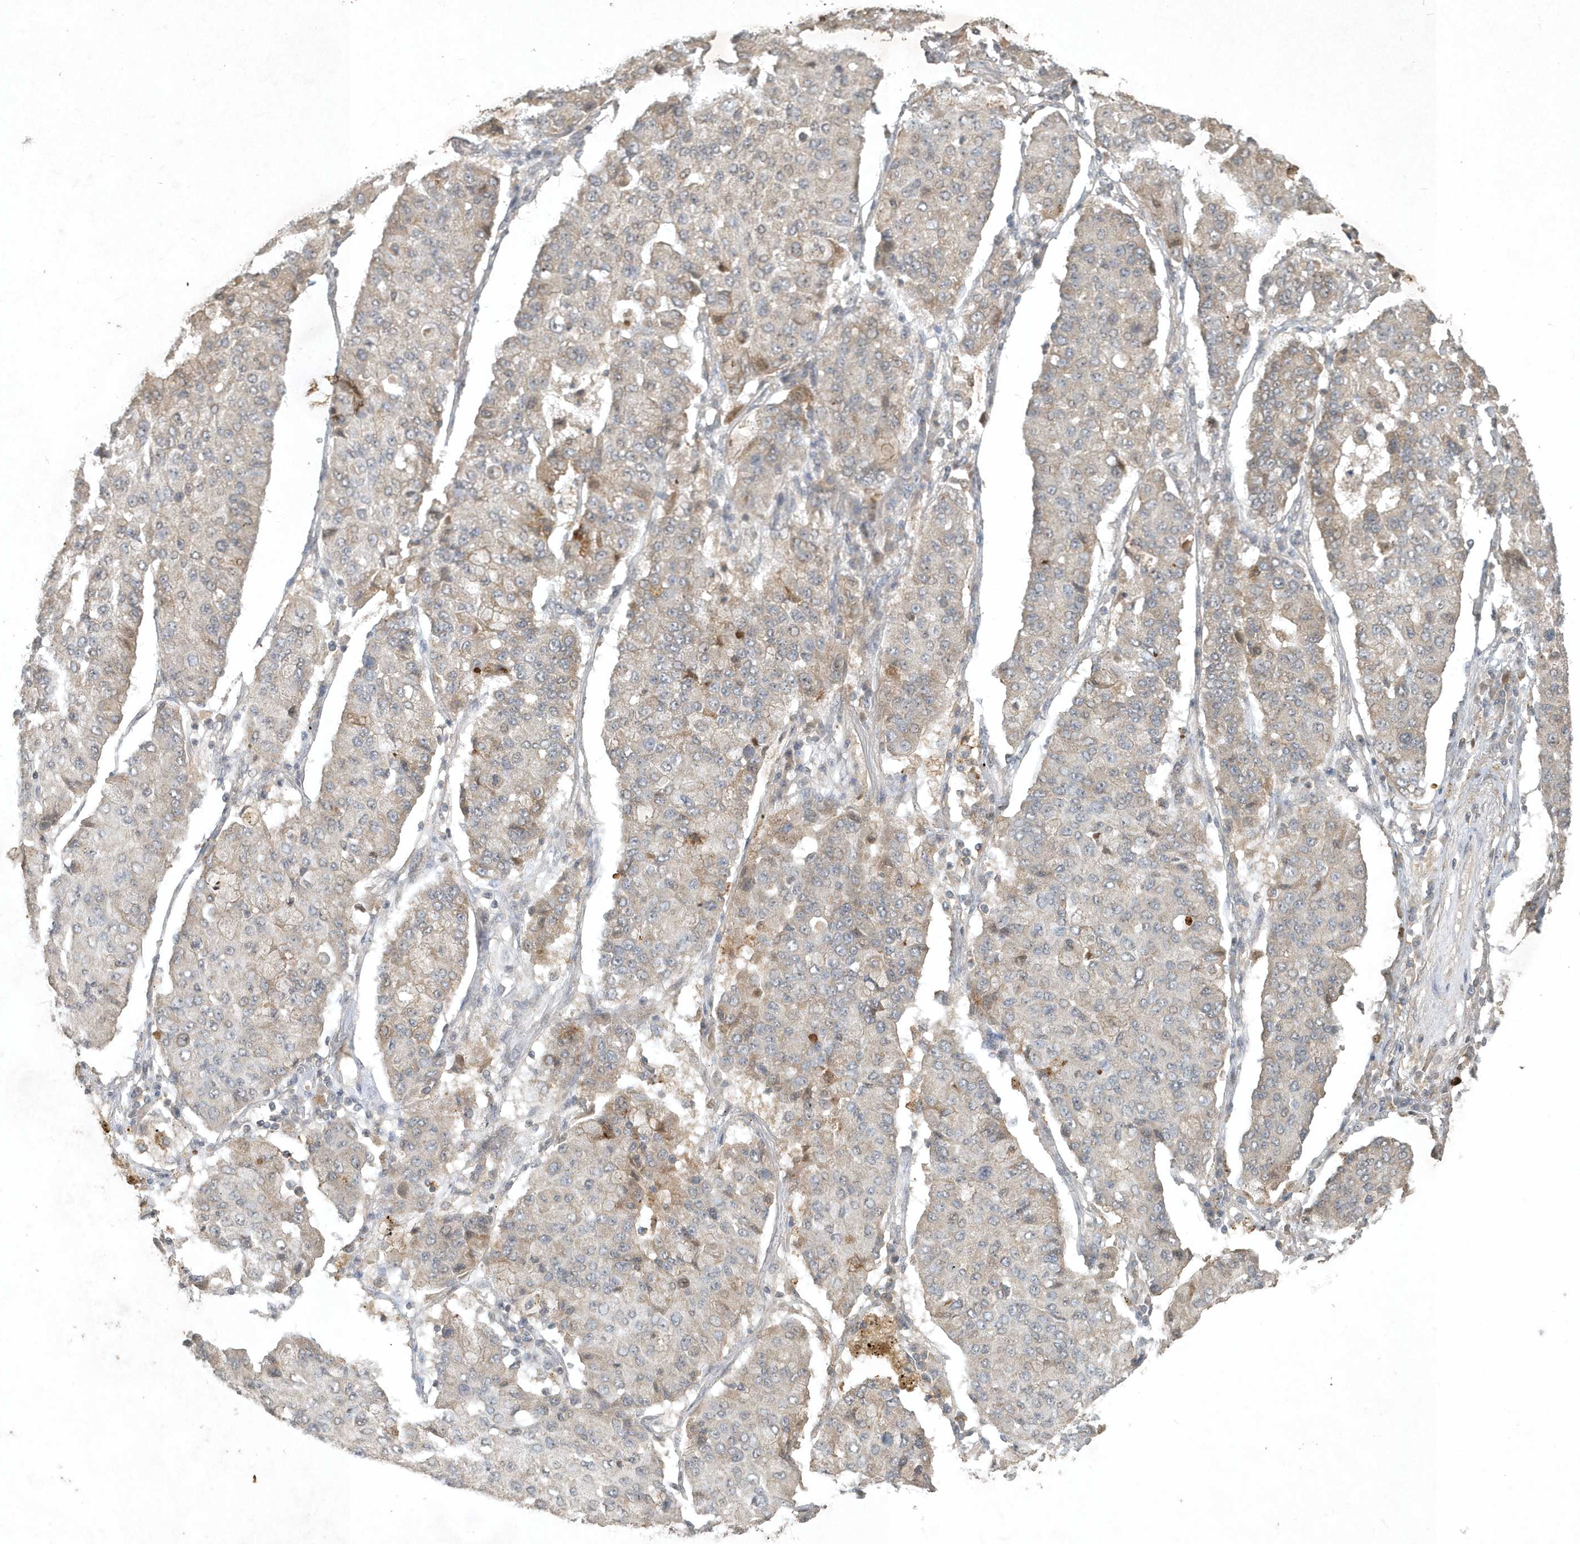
{"staining": {"intensity": "negative", "quantity": "none", "location": "none"}, "tissue": "lung cancer", "cell_type": "Tumor cells", "image_type": "cancer", "snomed": [{"axis": "morphology", "description": "Squamous cell carcinoma, NOS"}, {"axis": "topography", "description": "Lung"}], "caption": "Immunohistochemical staining of human squamous cell carcinoma (lung) exhibits no significant expression in tumor cells. (Stains: DAB (3,3'-diaminobenzidine) immunohistochemistry with hematoxylin counter stain, Microscopy: brightfield microscopy at high magnification).", "gene": "TNFAIP6", "patient": {"sex": "male", "age": 74}}